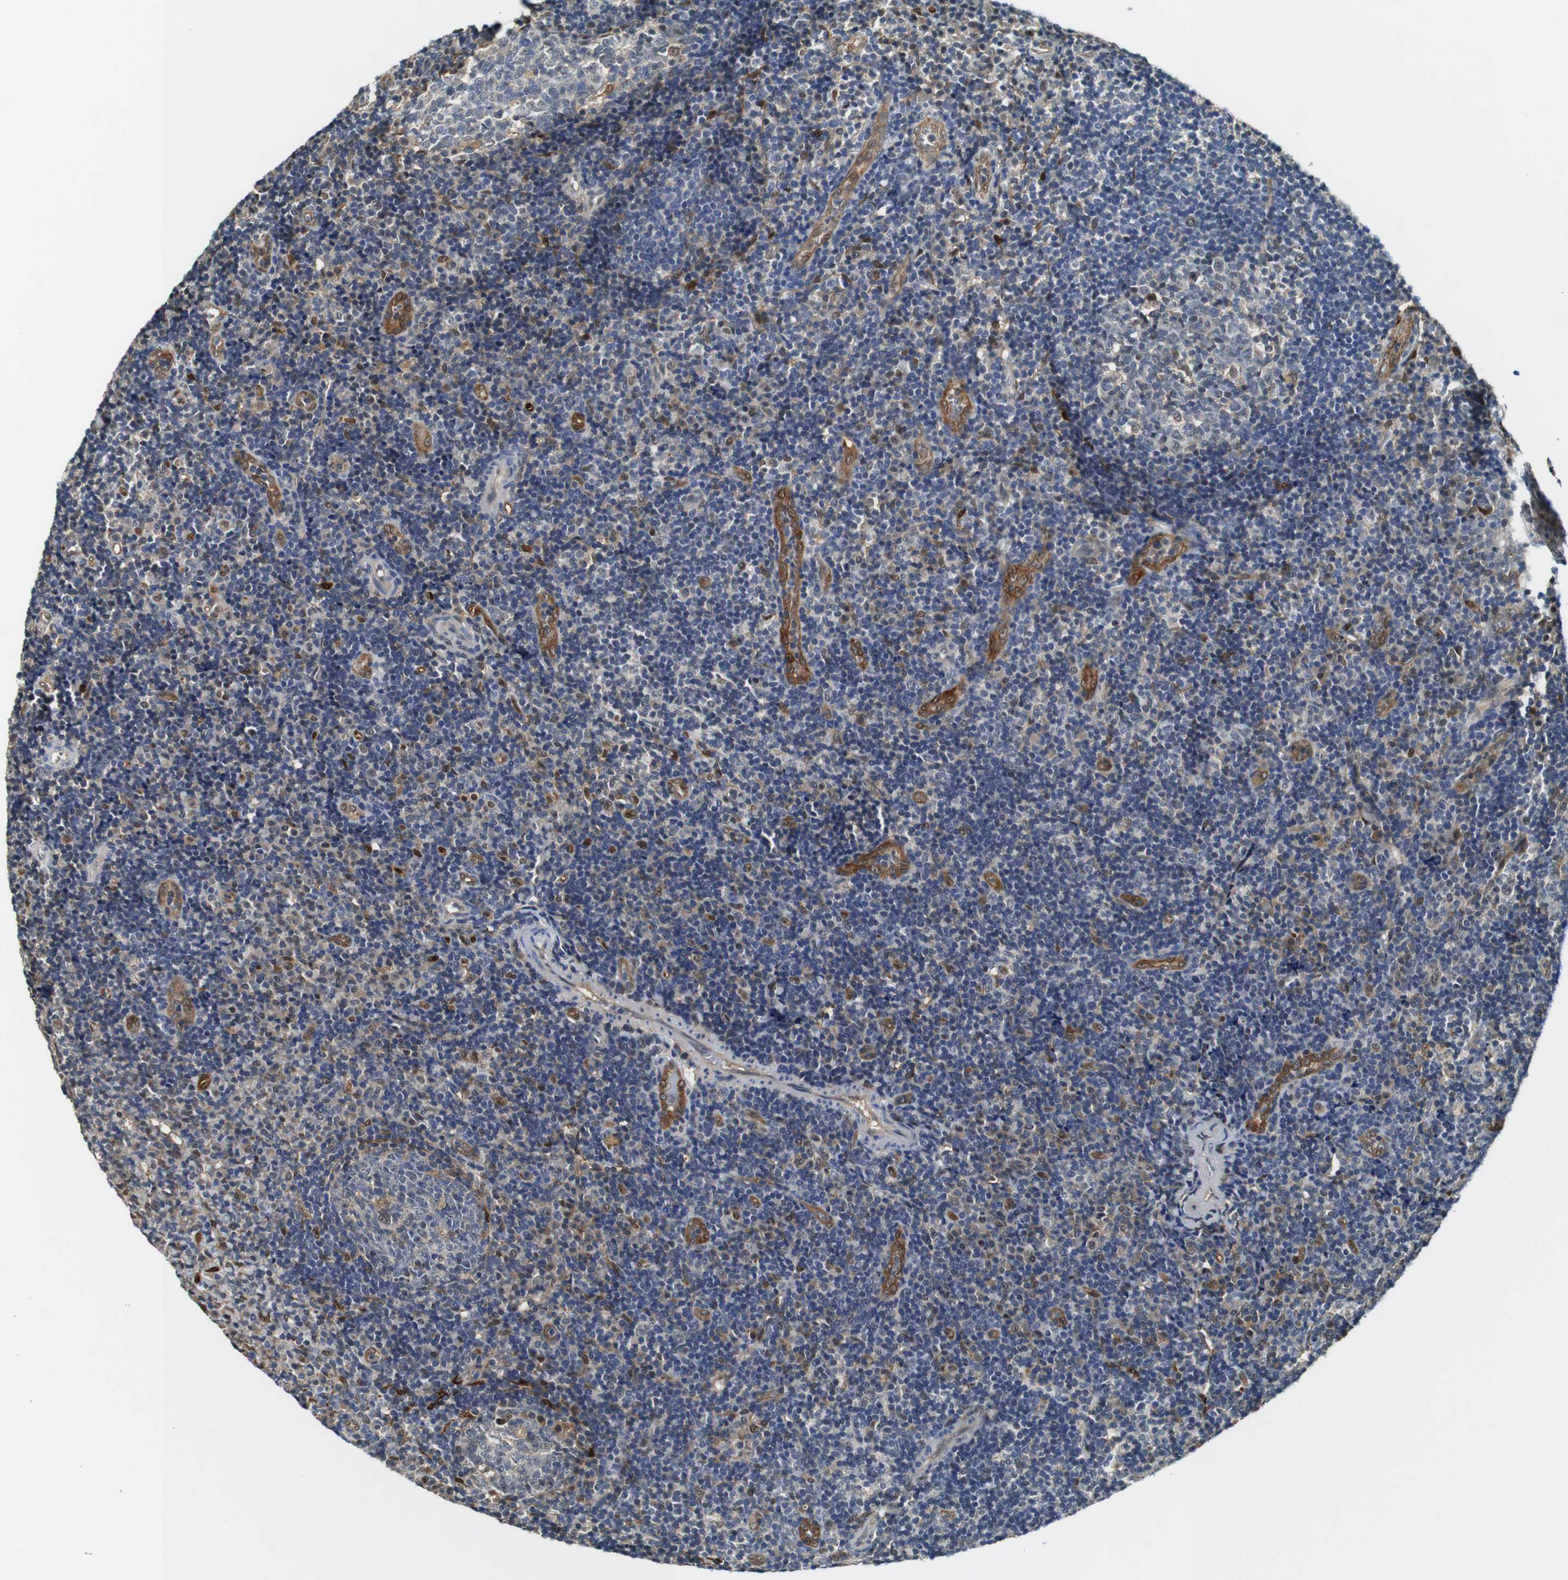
{"staining": {"intensity": "weak", "quantity": "25%-75%", "location": "cytoplasmic/membranous,nuclear"}, "tissue": "tonsil", "cell_type": "Germinal center cells", "image_type": "normal", "snomed": [{"axis": "morphology", "description": "Normal tissue, NOS"}, {"axis": "topography", "description": "Tonsil"}], "caption": "About 25%-75% of germinal center cells in unremarkable tonsil display weak cytoplasmic/membranous,nuclear protein staining as visualized by brown immunohistochemical staining.", "gene": "LXN", "patient": {"sex": "female", "age": 40}}